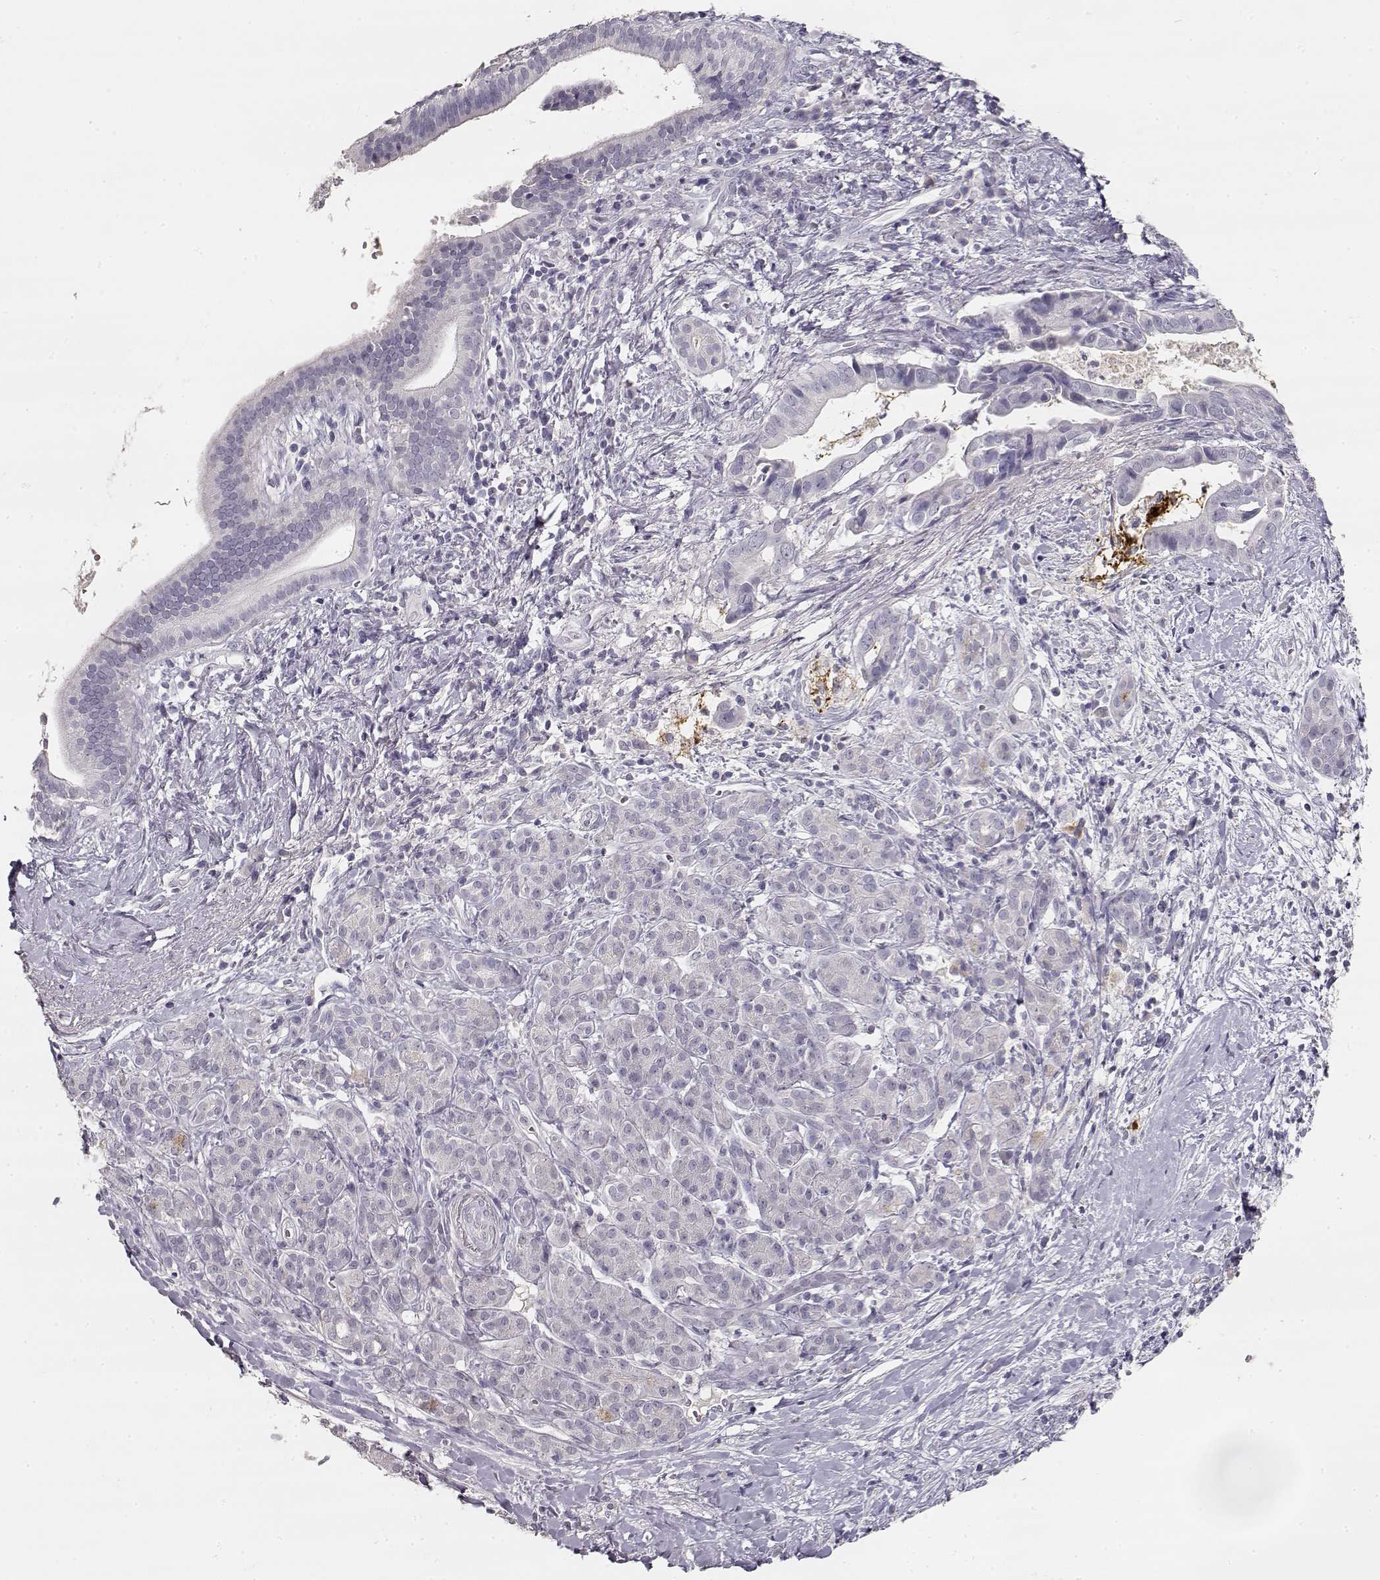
{"staining": {"intensity": "negative", "quantity": "none", "location": "none"}, "tissue": "pancreatic cancer", "cell_type": "Tumor cells", "image_type": "cancer", "snomed": [{"axis": "morphology", "description": "Adenocarcinoma, NOS"}, {"axis": "topography", "description": "Pancreas"}], "caption": "High magnification brightfield microscopy of pancreatic cancer stained with DAB (brown) and counterstained with hematoxylin (blue): tumor cells show no significant staining.", "gene": "TPH2", "patient": {"sex": "male", "age": 61}}